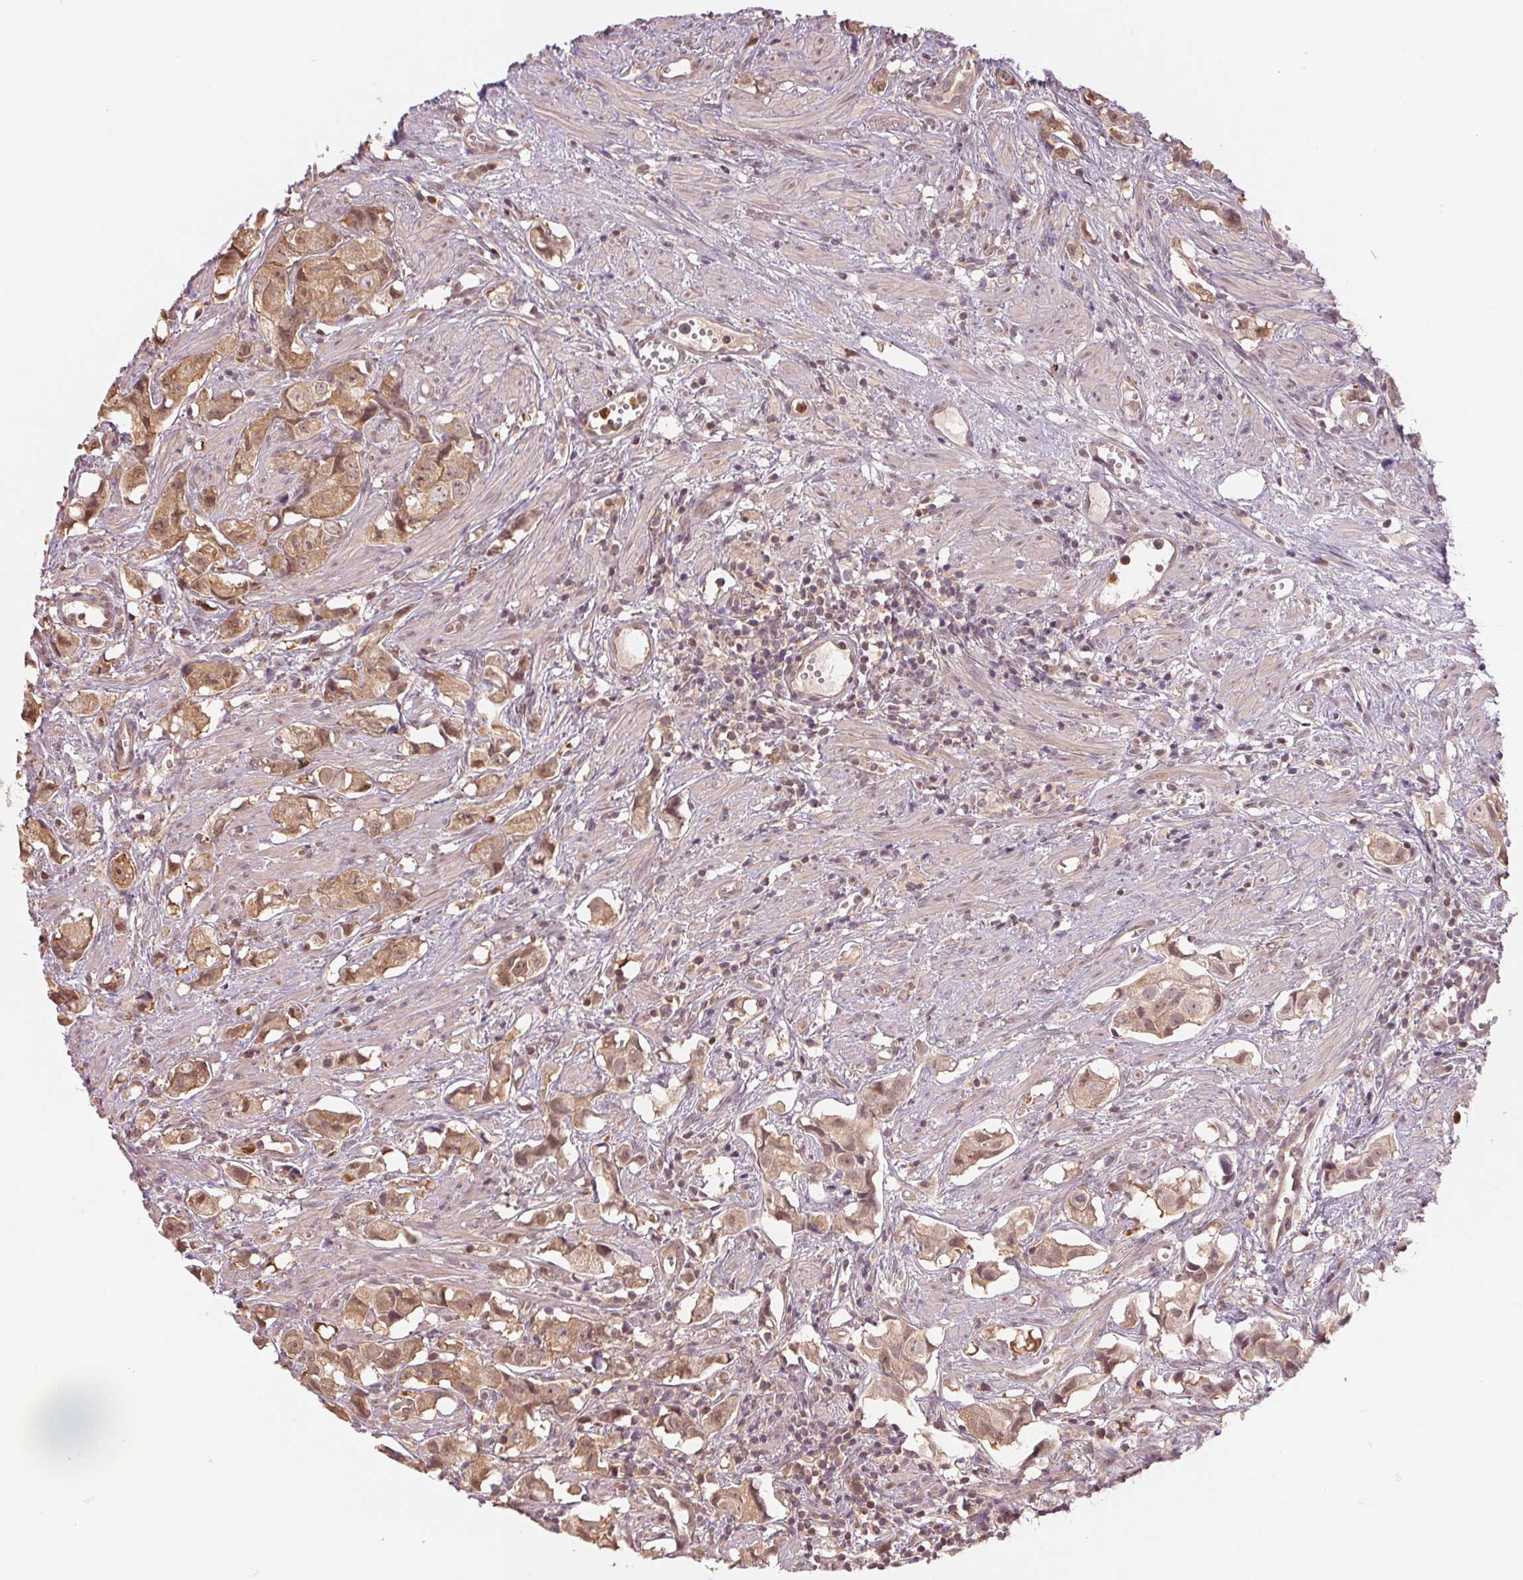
{"staining": {"intensity": "weak", "quantity": ">75%", "location": "cytoplasmic/membranous,nuclear"}, "tissue": "prostate cancer", "cell_type": "Tumor cells", "image_type": "cancer", "snomed": [{"axis": "morphology", "description": "Adenocarcinoma, High grade"}, {"axis": "topography", "description": "Prostate"}], "caption": "An IHC image of neoplastic tissue is shown. Protein staining in brown shows weak cytoplasmic/membranous and nuclear positivity in prostate cancer (adenocarcinoma (high-grade)) within tumor cells.", "gene": "CDC123", "patient": {"sex": "male", "age": 58}}